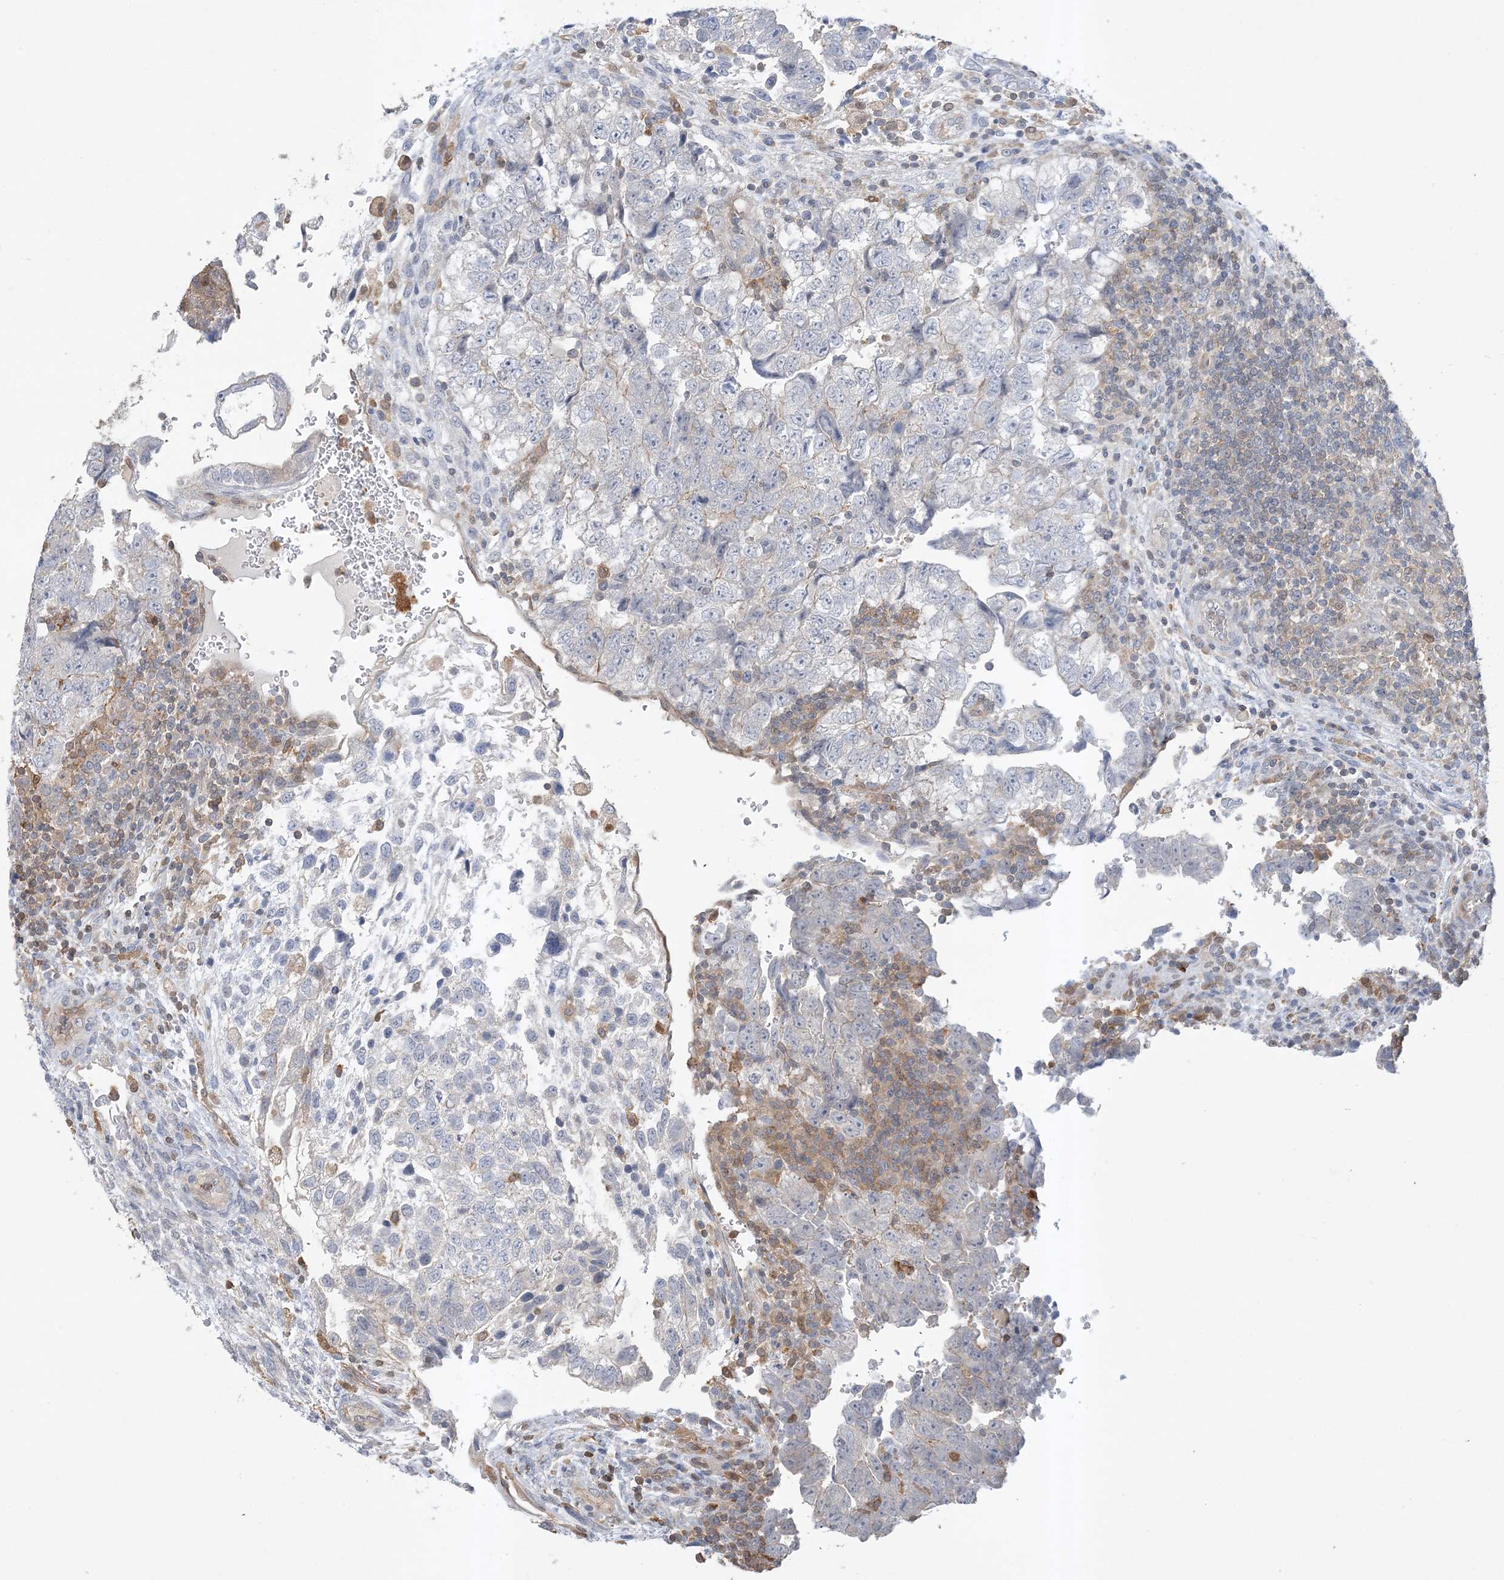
{"staining": {"intensity": "negative", "quantity": "none", "location": "none"}, "tissue": "testis cancer", "cell_type": "Tumor cells", "image_type": "cancer", "snomed": [{"axis": "morphology", "description": "Carcinoma, Embryonal, NOS"}, {"axis": "topography", "description": "Testis"}], "caption": "A micrograph of human testis embryonal carcinoma is negative for staining in tumor cells.", "gene": "TMSB4X", "patient": {"sex": "male", "age": 37}}